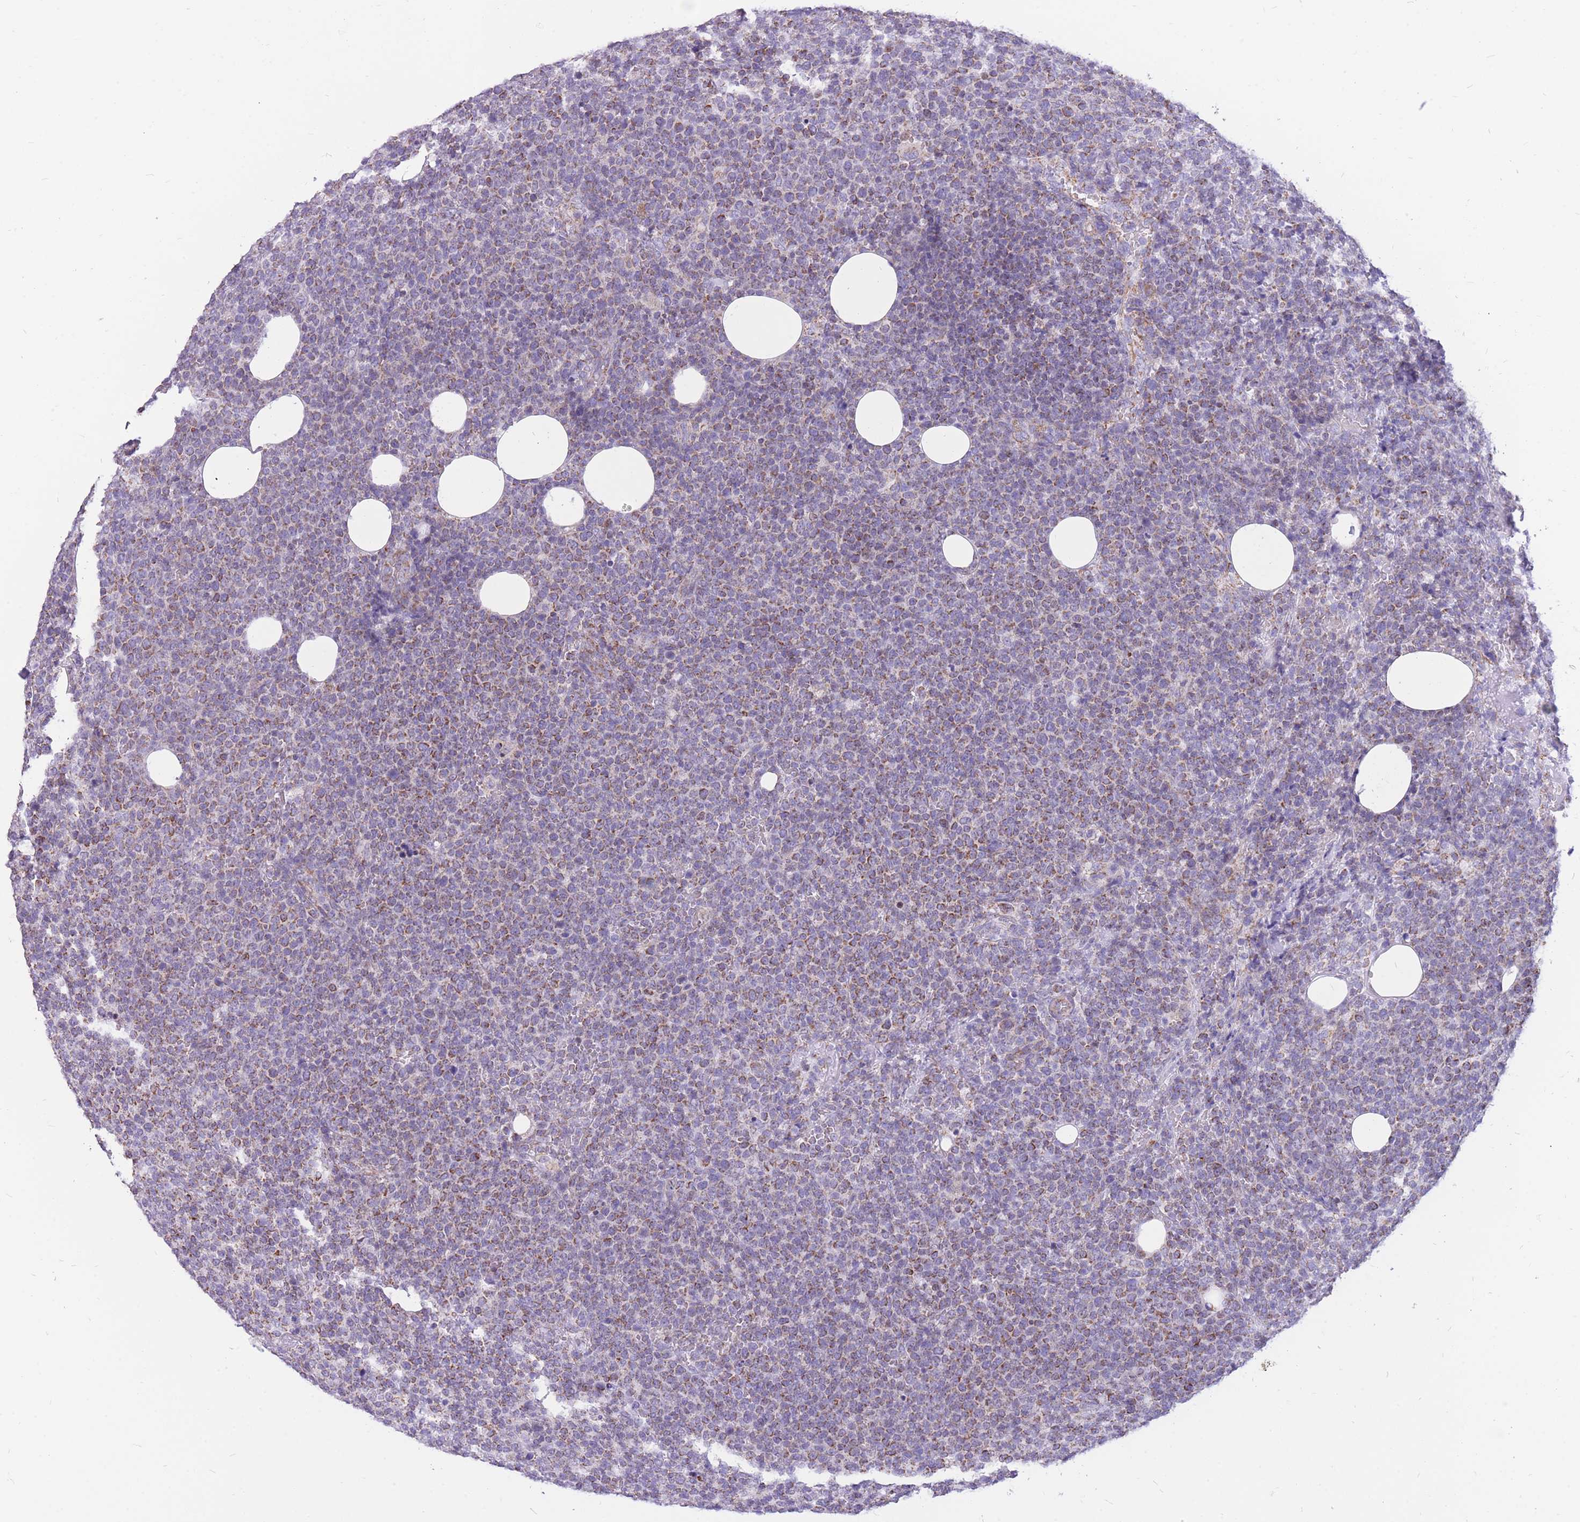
{"staining": {"intensity": "moderate", "quantity": "25%-75%", "location": "cytoplasmic/membranous"}, "tissue": "lymphoma", "cell_type": "Tumor cells", "image_type": "cancer", "snomed": [{"axis": "morphology", "description": "Malignant lymphoma, non-Hodgkin's type, High grade"}, {"axis": "topography", "description": "Lymph node"}], "caption": "Immunohistochemistry image of neoplastic tissue: malignant lymphoma, non-Hodgkin's type (high-grade) stained using IHC displays medium levels of moderate protein expression localized specifically in the cytoplasmic/membranous of tumor cells, appearing as a cytoplasmic/membranous brown color.", "gene": "PCSK1", "patient": {"sex": "male", "age": 61}}